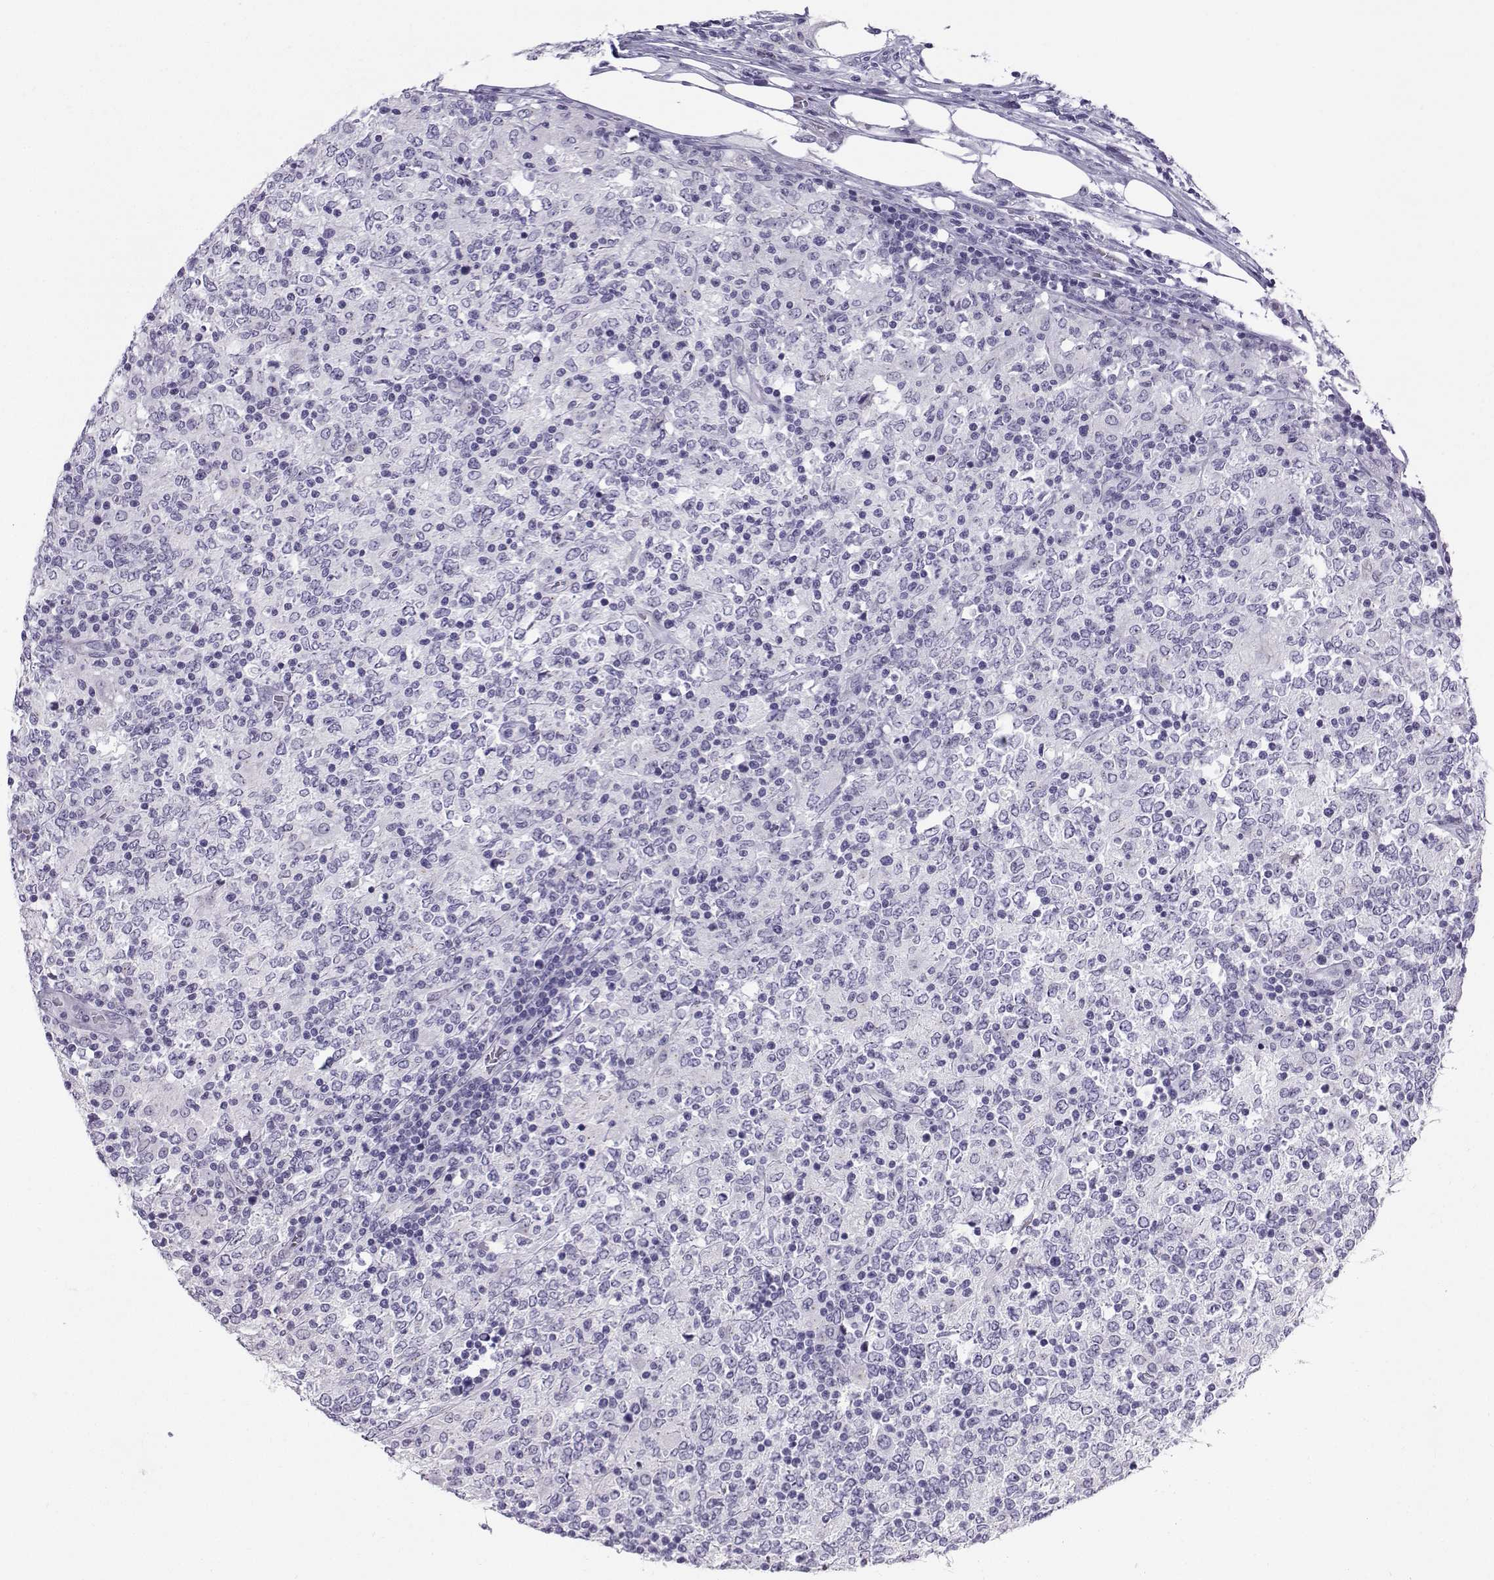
{"staining": {"intensity": "negative", "quantity": "none", "location": "none"}, "tissue": "lymphoma", "cell_type": "Tumor cells", "image_type": "cancer", "snomed": [{"axis": "morphology", "description": "Malignant lymphoma, non-Hodgkin's type, High grade"}, {"axis": "topography", "description": "Lymph node"}], "caption": "This is an immunohistochemistry image of malignant lymphoma, non-Hodgkin's type (high-grade). There is no staining in tumor cells.", "gene": "ZBTB8B", "patient": {"sex": "female", "age": 84}}